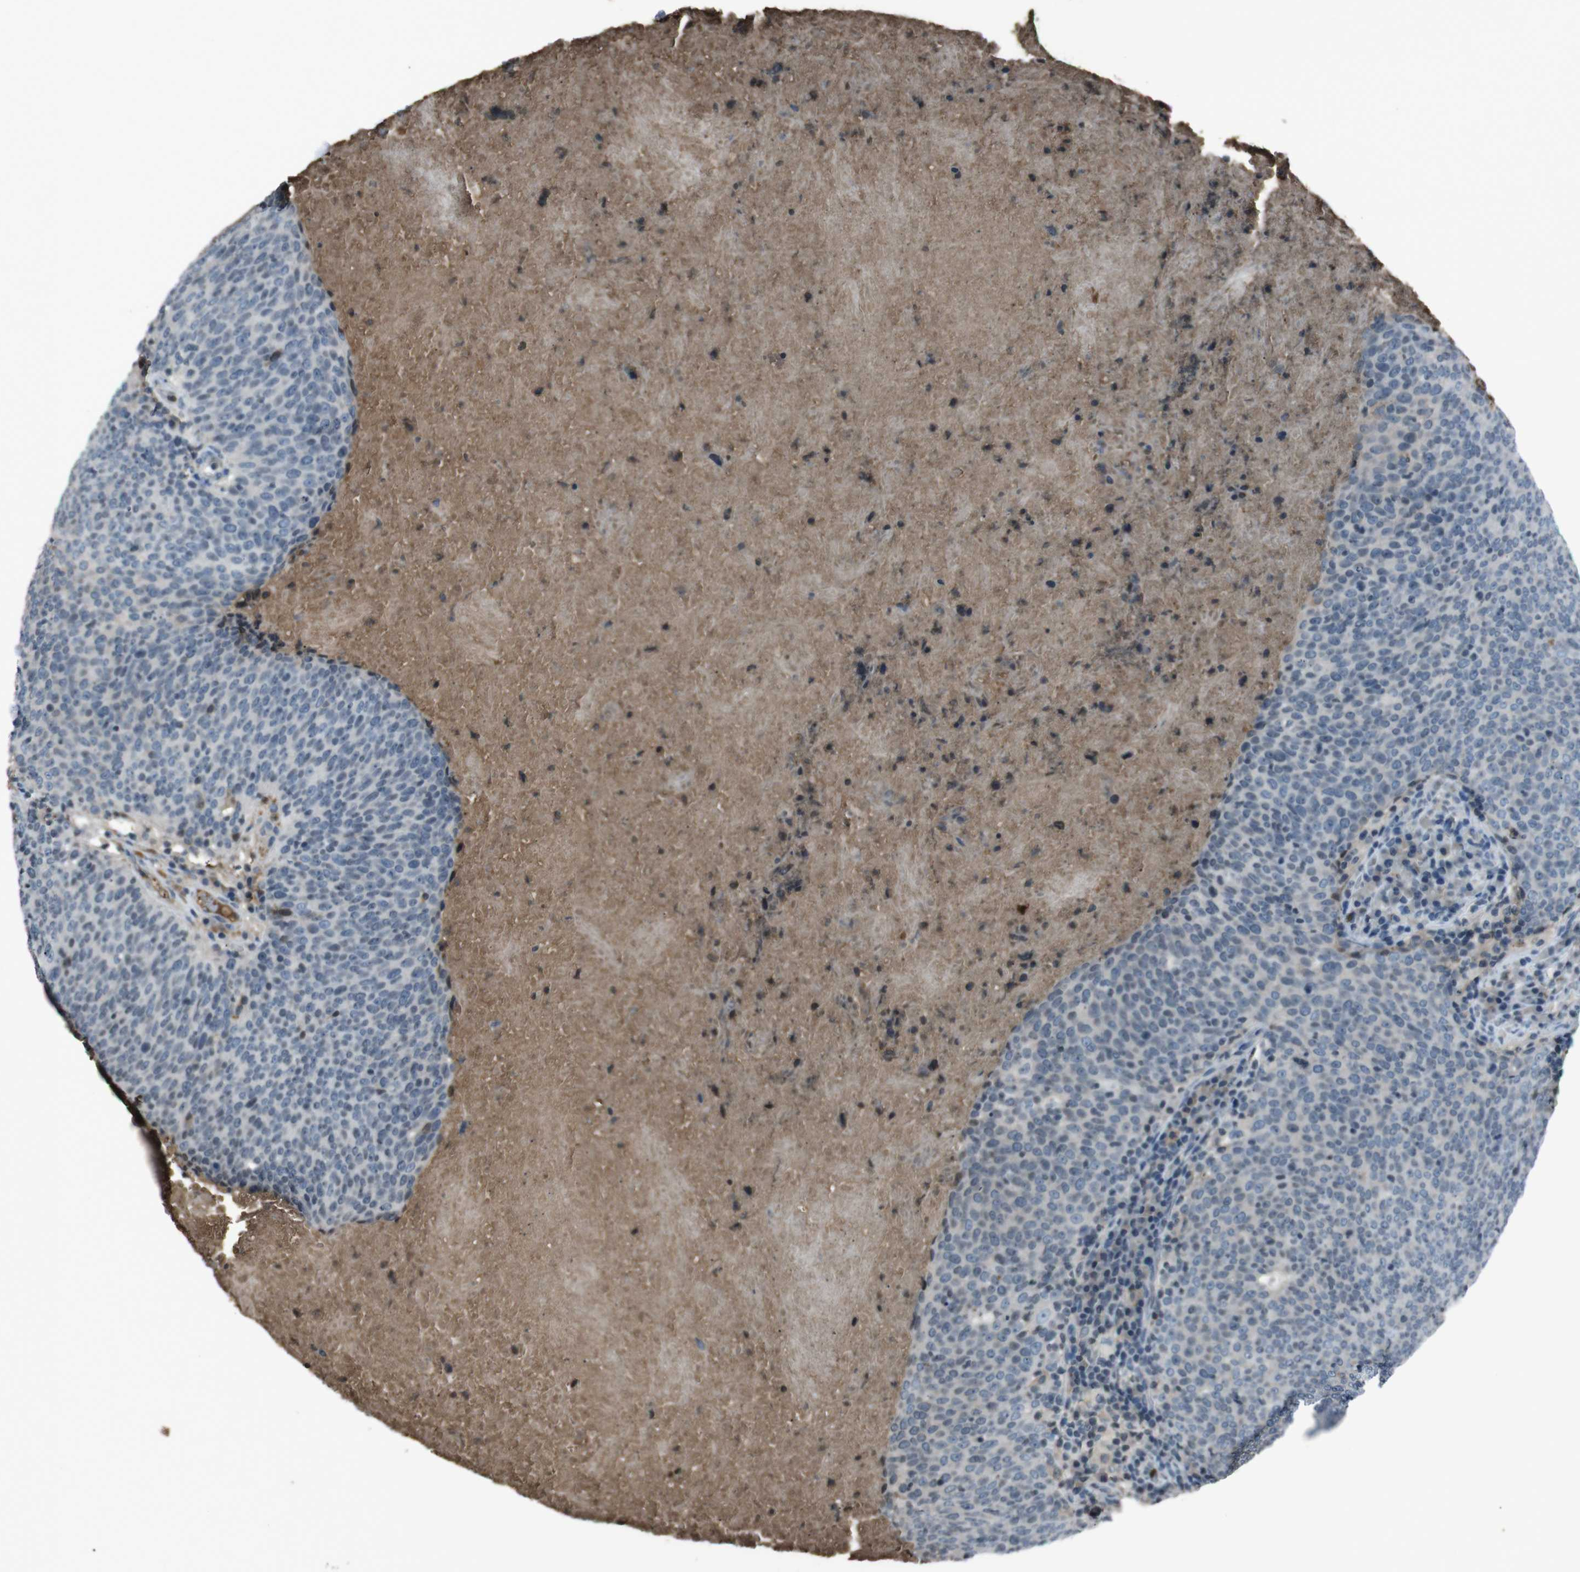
{"staining": {"intensity": "weak", "quantity": "<25%", "location": "cytoplasmic/membranous"}, "tissue": "head and neck cancer", "cell_type": "Tumor cells", "image_type": "cancer", "snomed": [{"axis": "morphology", "description": "Squamous cell carcinoma, NOS"}, {"axis": "morphology", "description": "Squamous cell carcinoma, metastatic, NOS"}, {"axis": "topography", "description": "Lymph node"}, {"axis": "topography", "description": "Head-Neck"}], "caption": "Tumor cells are negative for protein expression in human head and neck cancer.", "gene": "UGT1A6", "patient": {"sex": "male", "age": 62}}